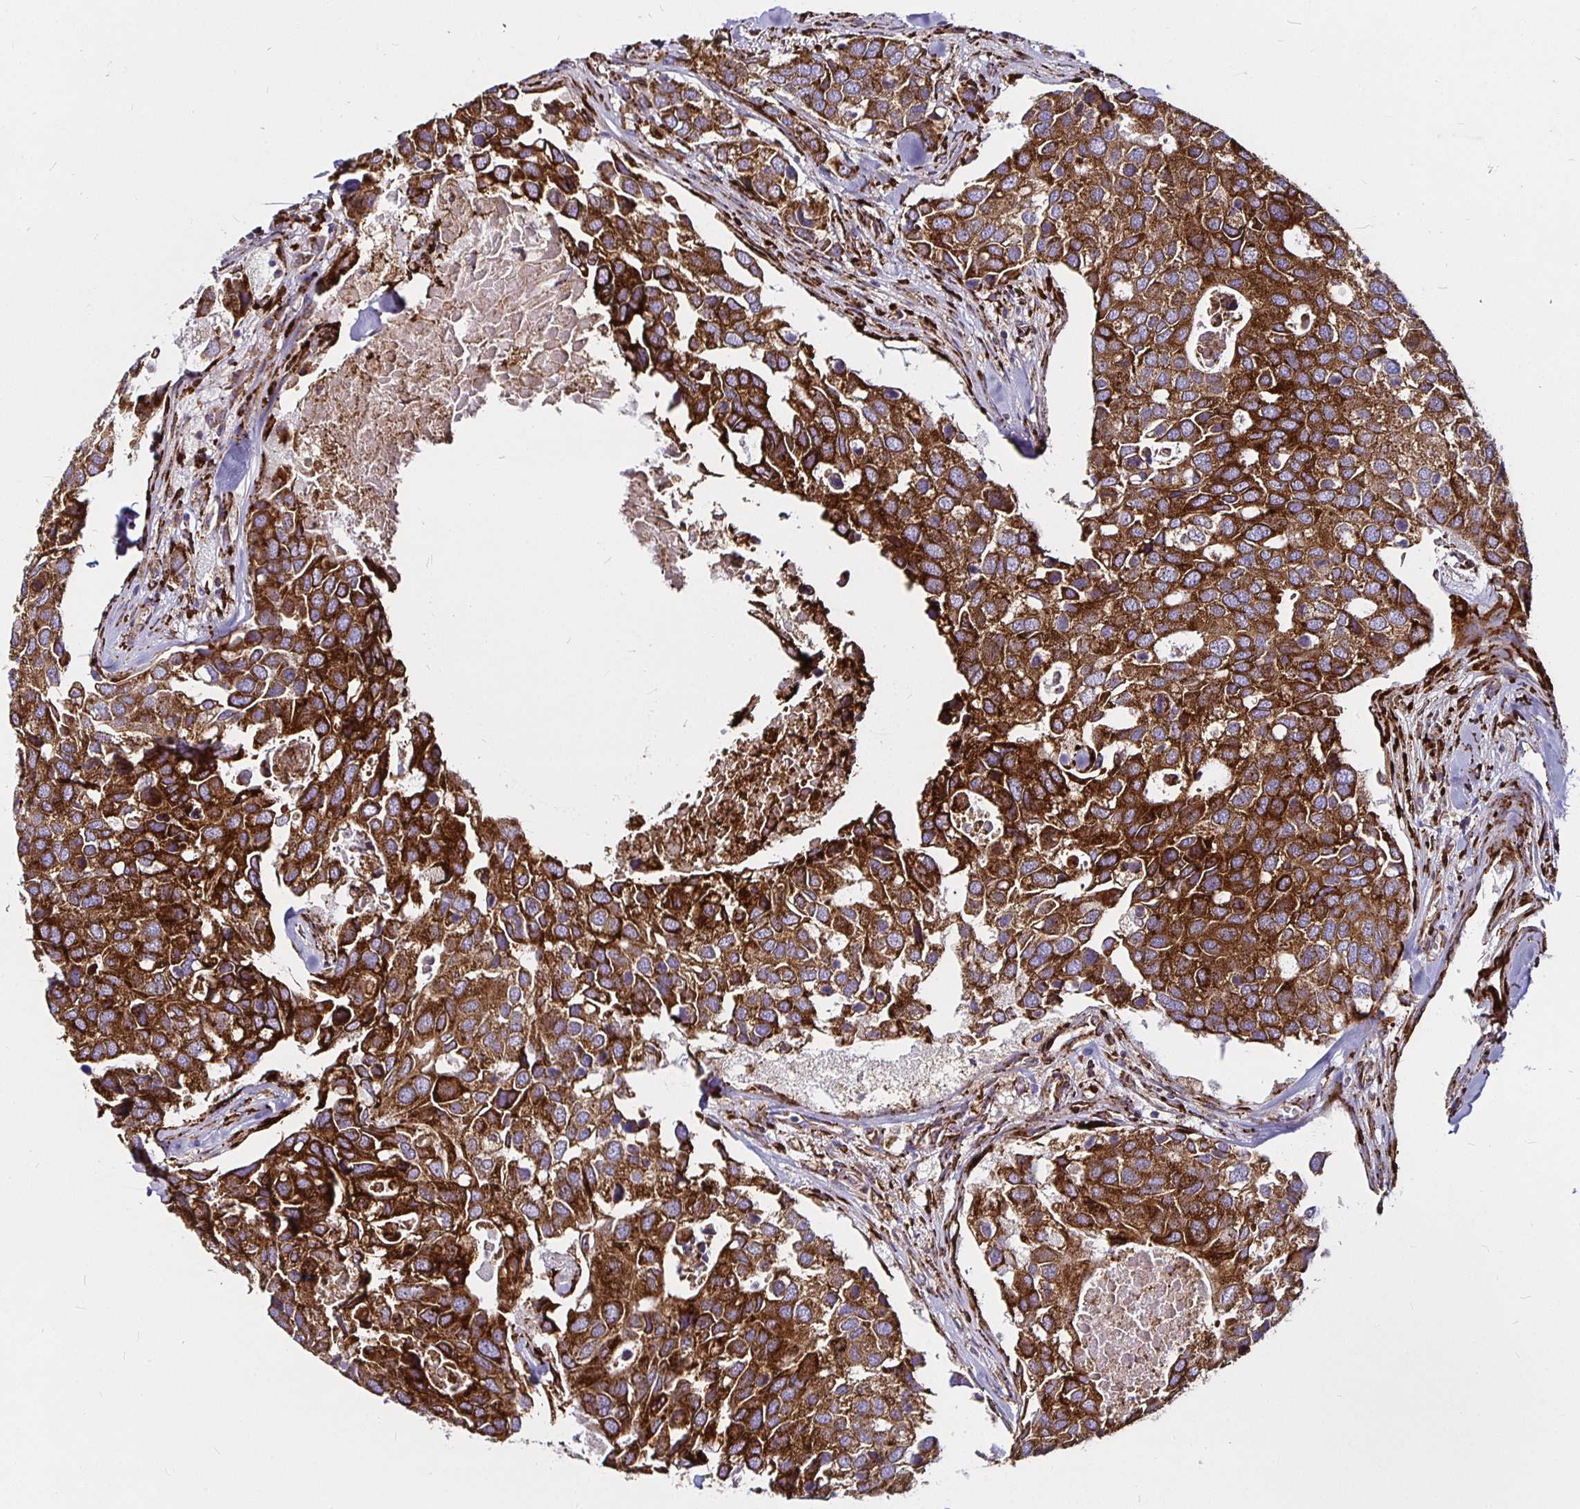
{"staining": {"intensity": "strong", "quantity": ">75%", "location": "cytoplasmic/membranous"}, "tissue": "breast cancer", "cell_type": "Tumor cells", "image_type": "cancer", "snomed": [{"axis": "morphology", "description": "Duct carcinoma"}, {"axis": "topography", "description": "Breast"}], "caption": "DAB immunohistochemical staining of human breast intraductal carcinoma shows strong cytoplasmic/membranous protein expression in about >75% of tumor cells. (DAB = brown stain, brightfield microscopy at high magnification).", "gene": "P4HA2", "patient": {"sex": "female", "age": 83}}